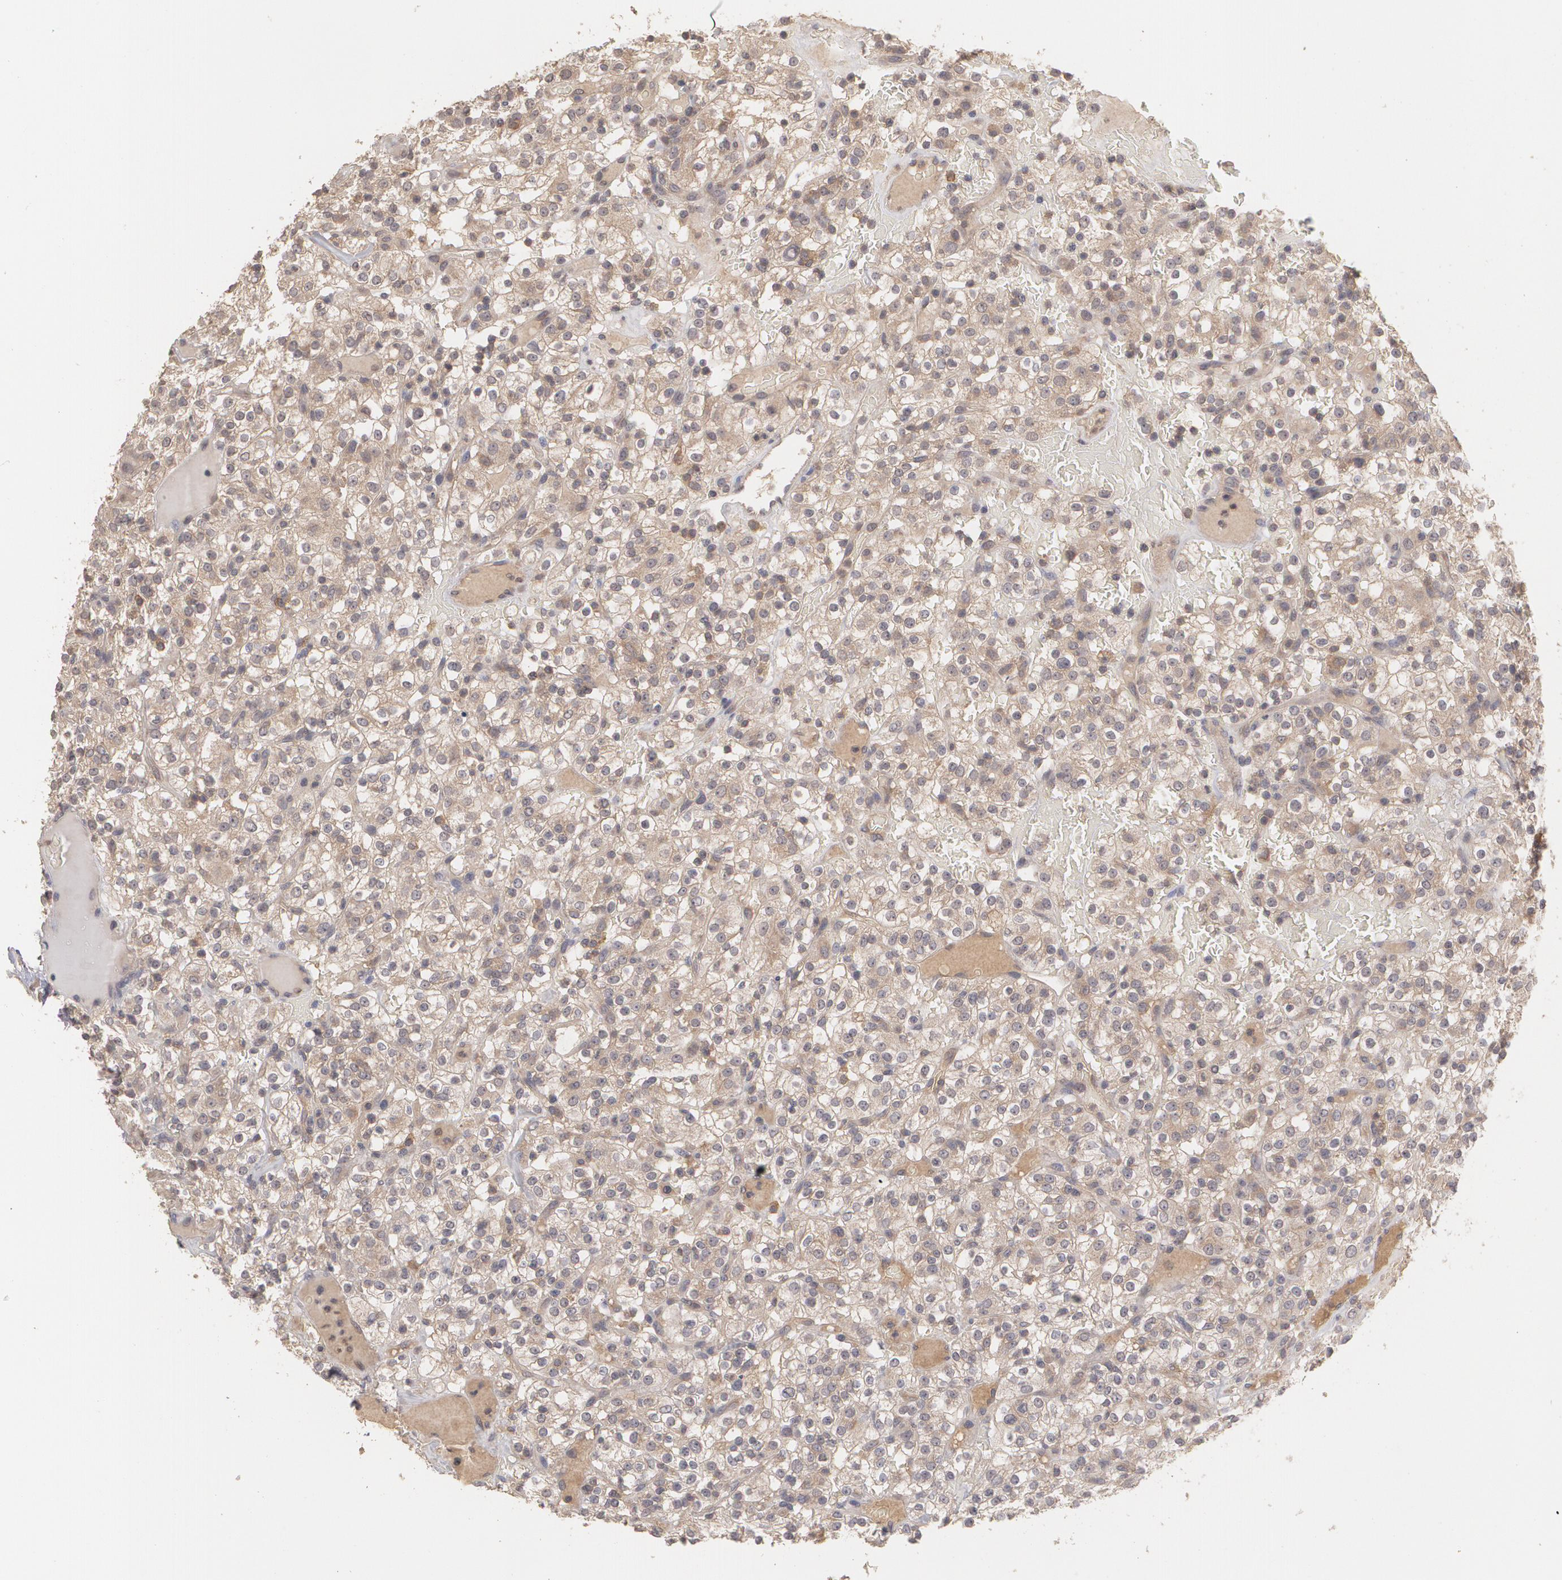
{"staining": {"intensity": "moderate", "quantity": ">75%", "location": "cytoplasmic/membranous"}, "tissue": "renal cancer", "cell_type": "Tumor cells", "image_type": "cancer", "snomed": [{"axis": "morphology", "description": "Normal tissue, NOS"}, {"axis": "morphology", "description": "Adenocarcinoma, NOS"}, {"axis": "topography", "description": "Kidney"}], "caption": "Immunohistochemical staining of human renal cancer displays medium levels of moderate cytoplasmic/membranous positivity in about >75% of tumor cells.", "gene": "ARF6", "patient": {"sex": "female", "age": 72}}